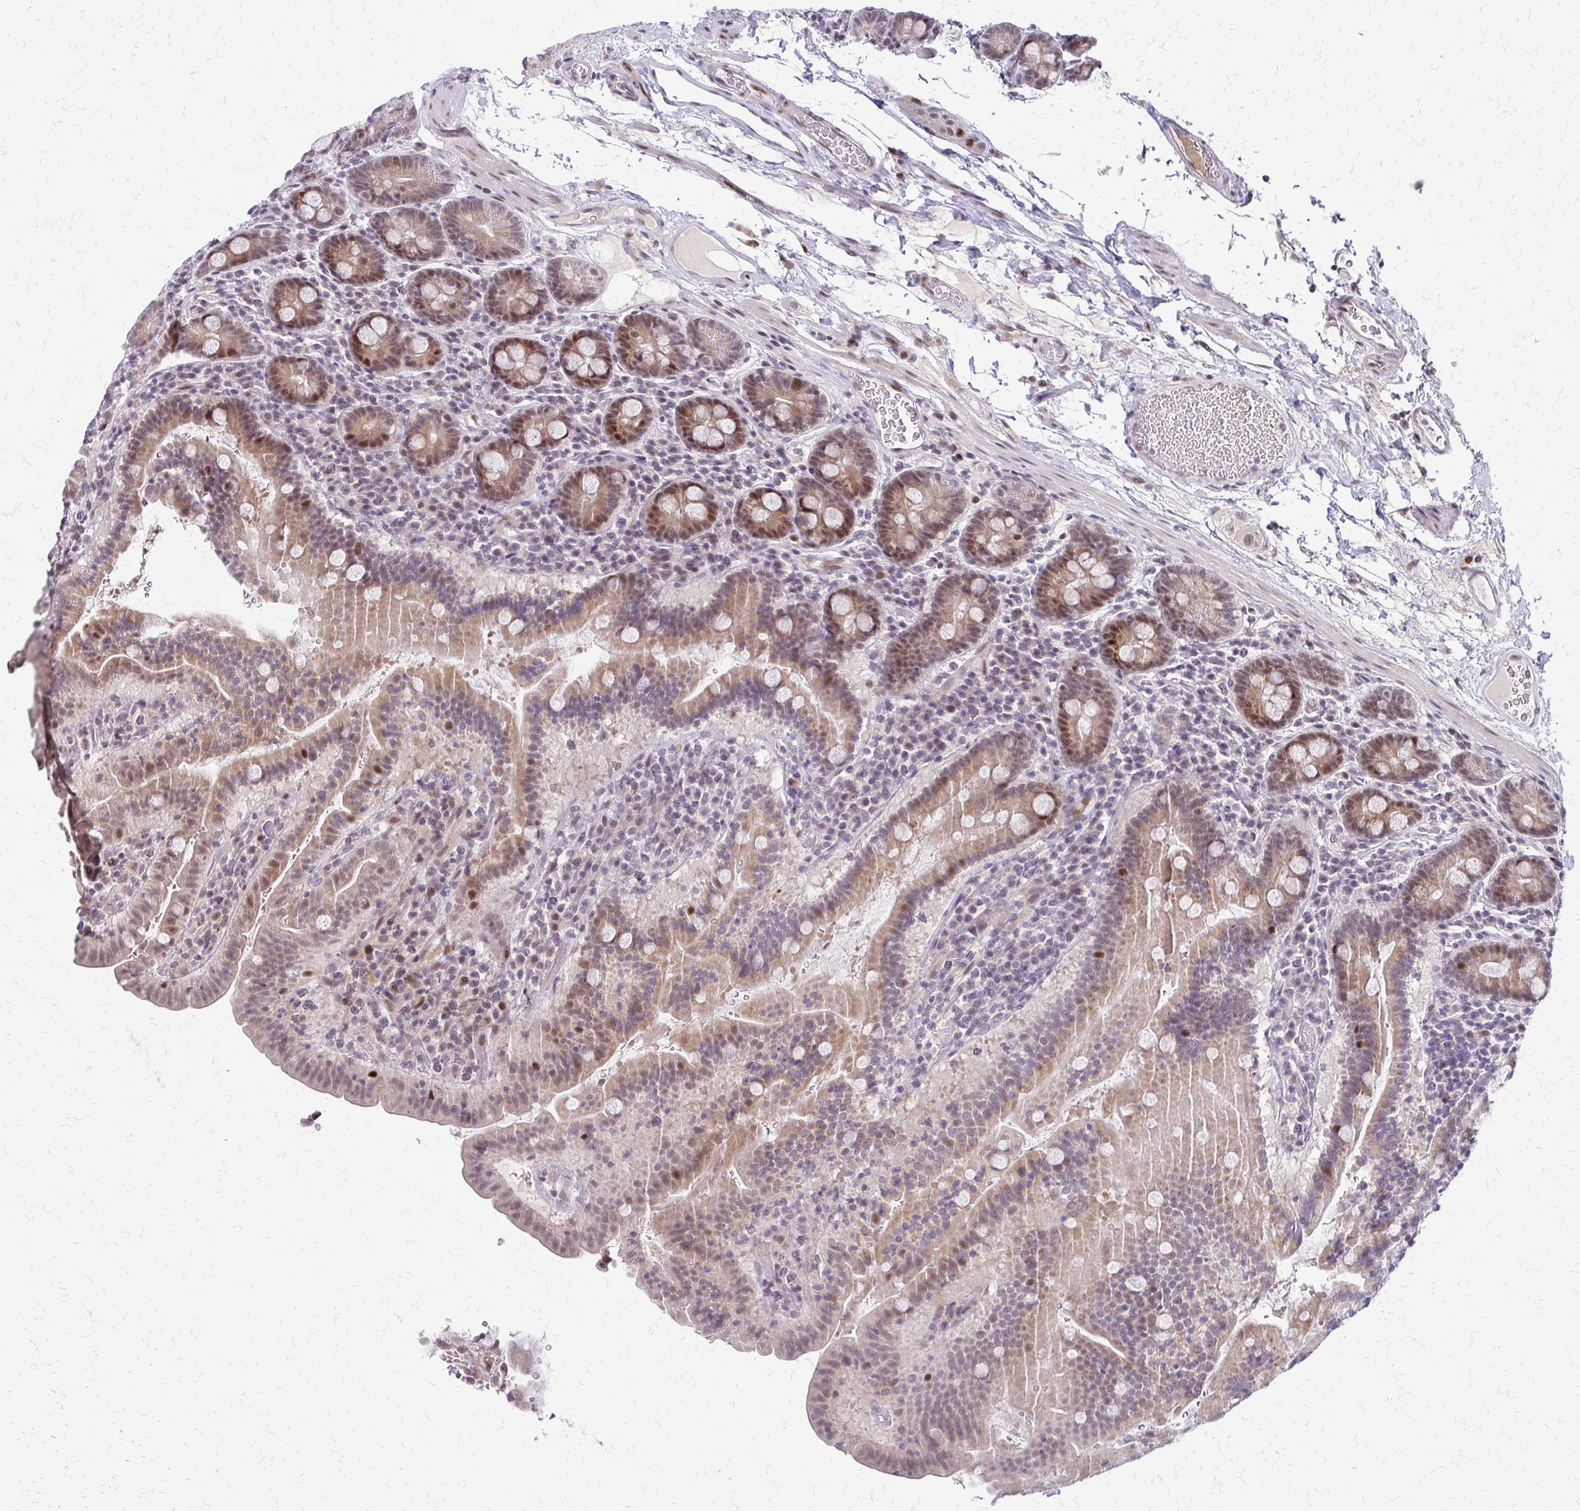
{"staining": {"intensity": "moderate", "quantity": ">75%", "location": "cytoplasmic/membranous,nuclear"}, "tissue": "small intestine", "cell_type": "Glandular cells", "image_type": "normal", "snomed": [{"axis": "morphology", "description": "Normal tissue, NOS"}, {"axis": "topography", "description": "Small intestine"}], "caption": "Glandular cells show medium levels of moderate cytoplasmic/membranous,nuclear staining in about >75% of cells in normal small intestine. (Brightfield microscopy of DAB IHC at high magnification).", "gene": "TRIR", "patient": {"sex": "male", "age": 26}}